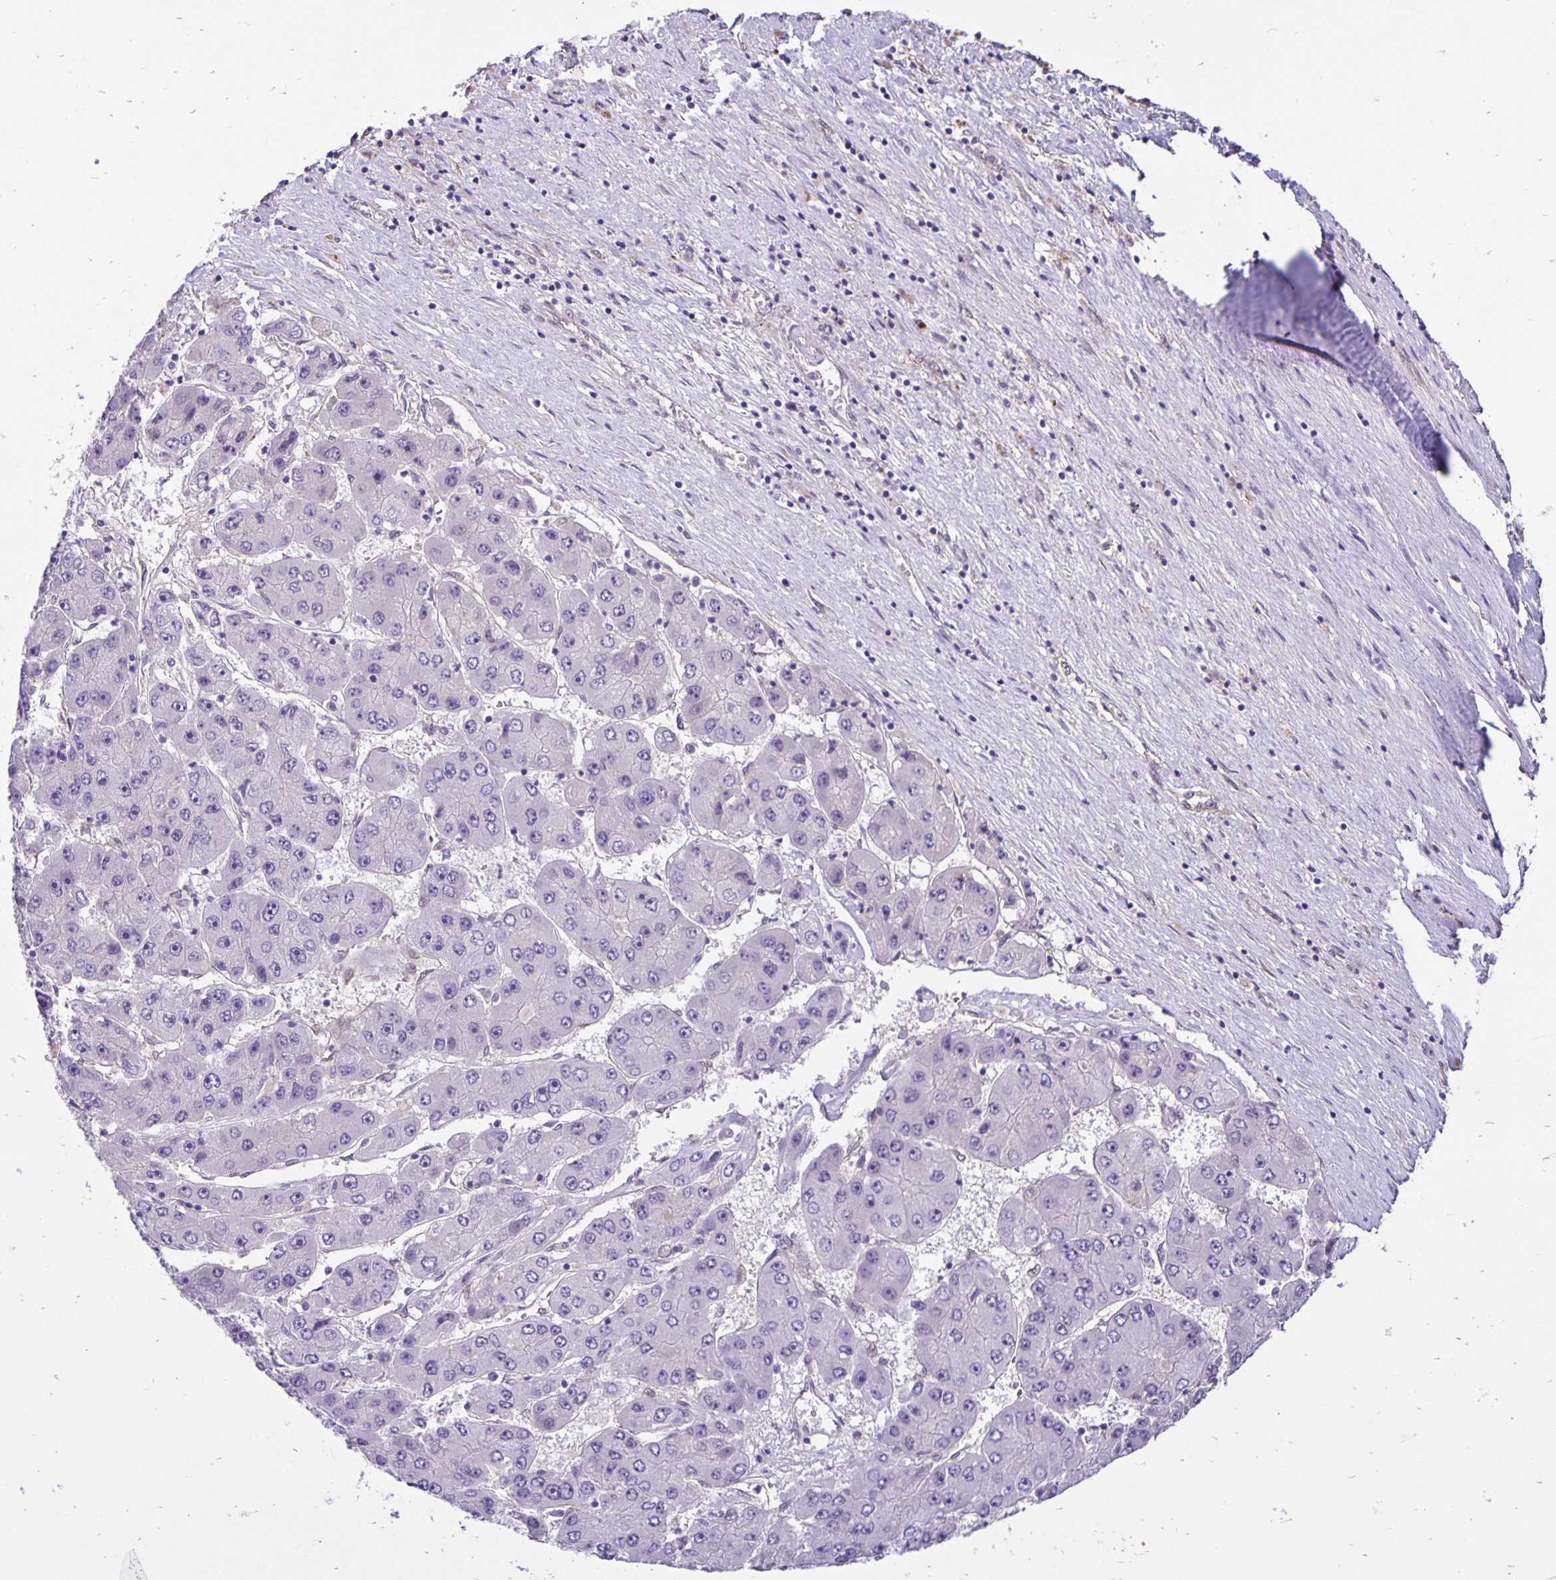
{"staining": {"intensity": "negative", "quantity": "none", "location": "none"}, "tissue": "liver cancer", "cell_type": "Tumor cells", "image_type": "cancer", "snomed": [{"axis": "morphology", "description": "Carcinoma, Hepatocellular, NOS"}, {"axis": "topography", "description": "Liver"}], "caption": "Tumor cells are negative for brown protein staining in liver cancer (hepatocellular carcinoma).", "gene": "TAX1BP3", "patient": {"sex": "female", "age": 61}}